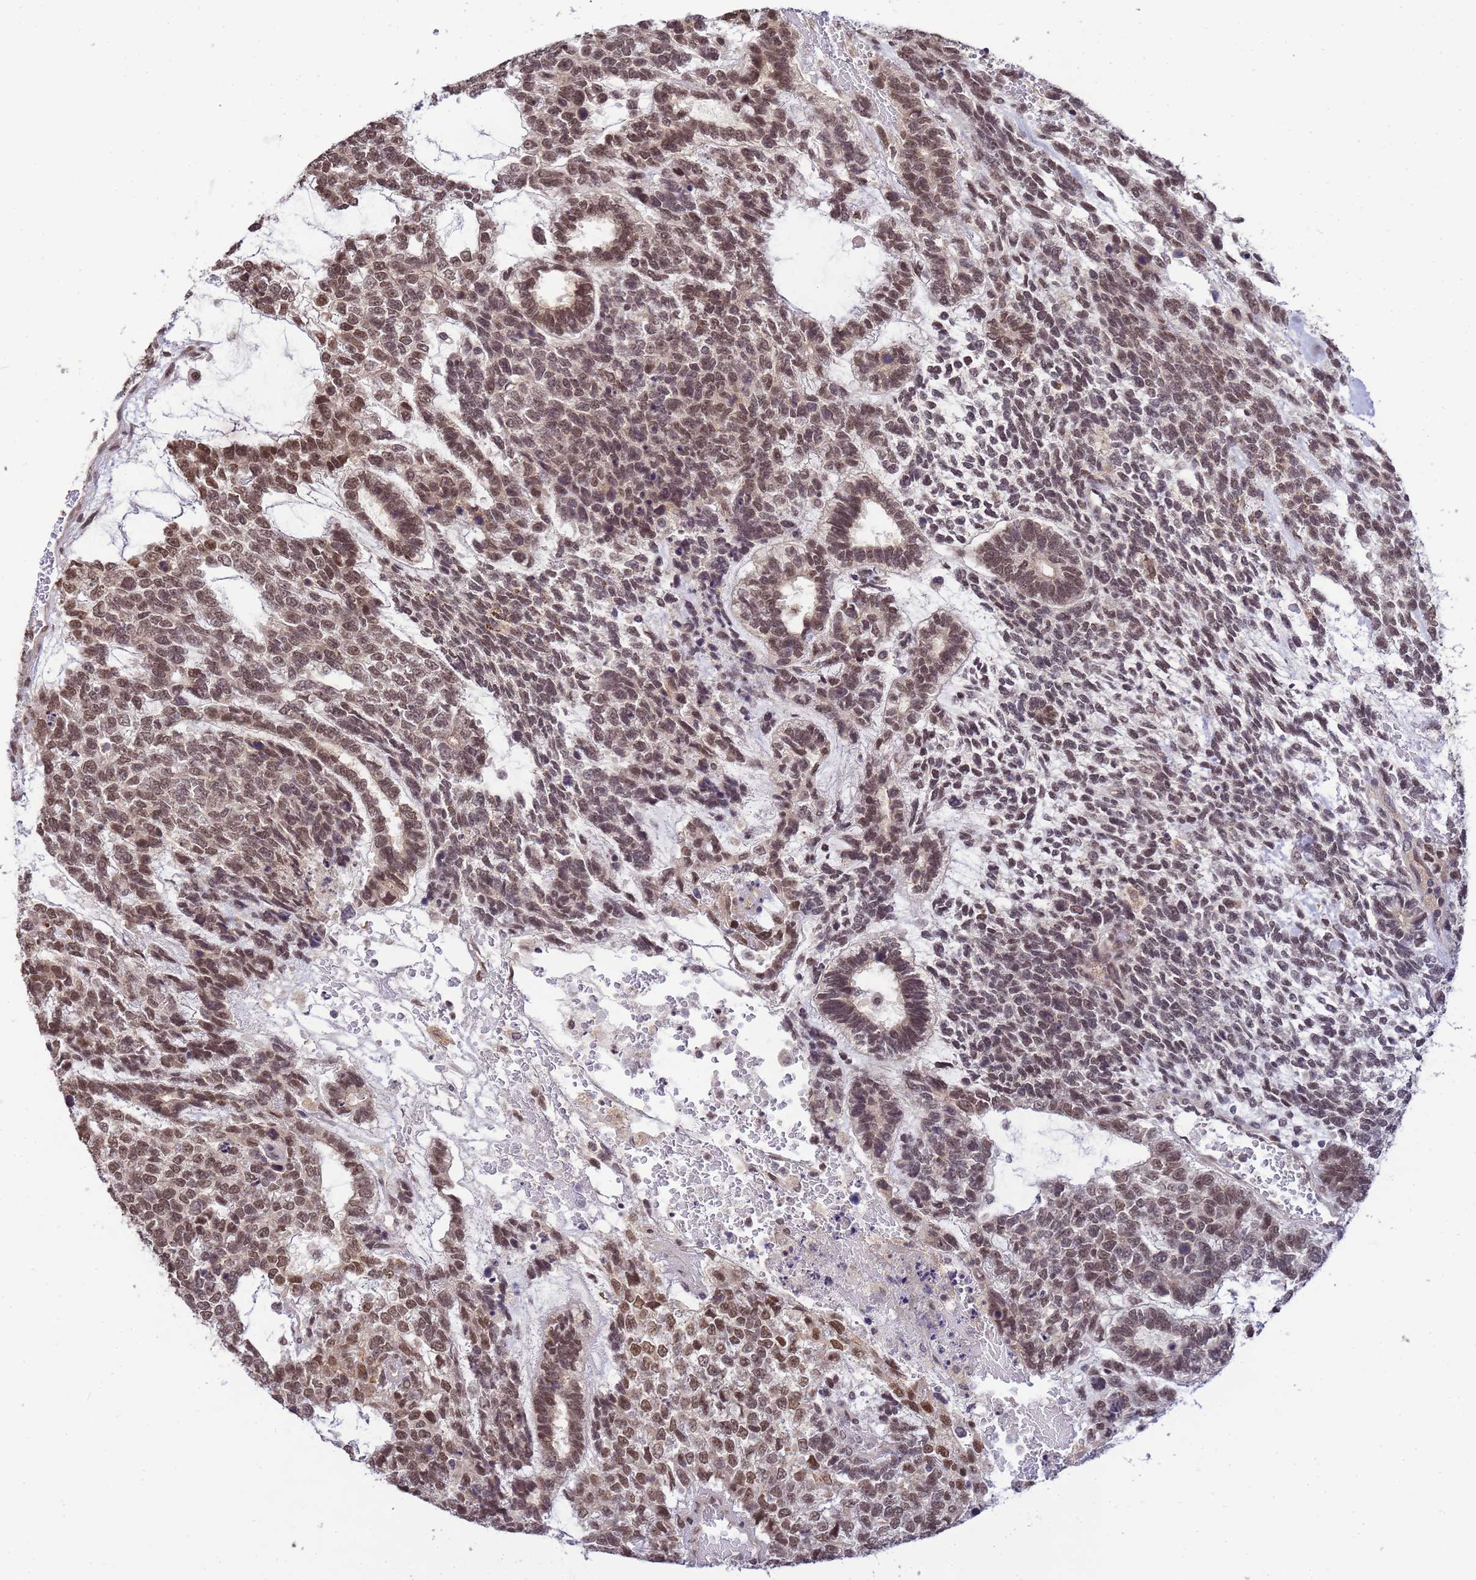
{"staining": {"intensity": "moderate", "quantity": ">75%", "location": "cytoplasmic/membranous"}, "tissue": "testis cancer", "cell_type": "Tumor cells", "image_type": "cancer", "snomed": [{"axis": "morphology", "description": "Carcinoma, Embryonal, NOS"}, {"axis": "topography", "description": "Testis"}], "caption": "The histopathology image reveals staining of testis cancer, revealing moderate cytoplasmic/membranous protein expression (brown color) within tumor cells.", "gene": "MYL7", "patient": {"sex": "male", "age": 23}}